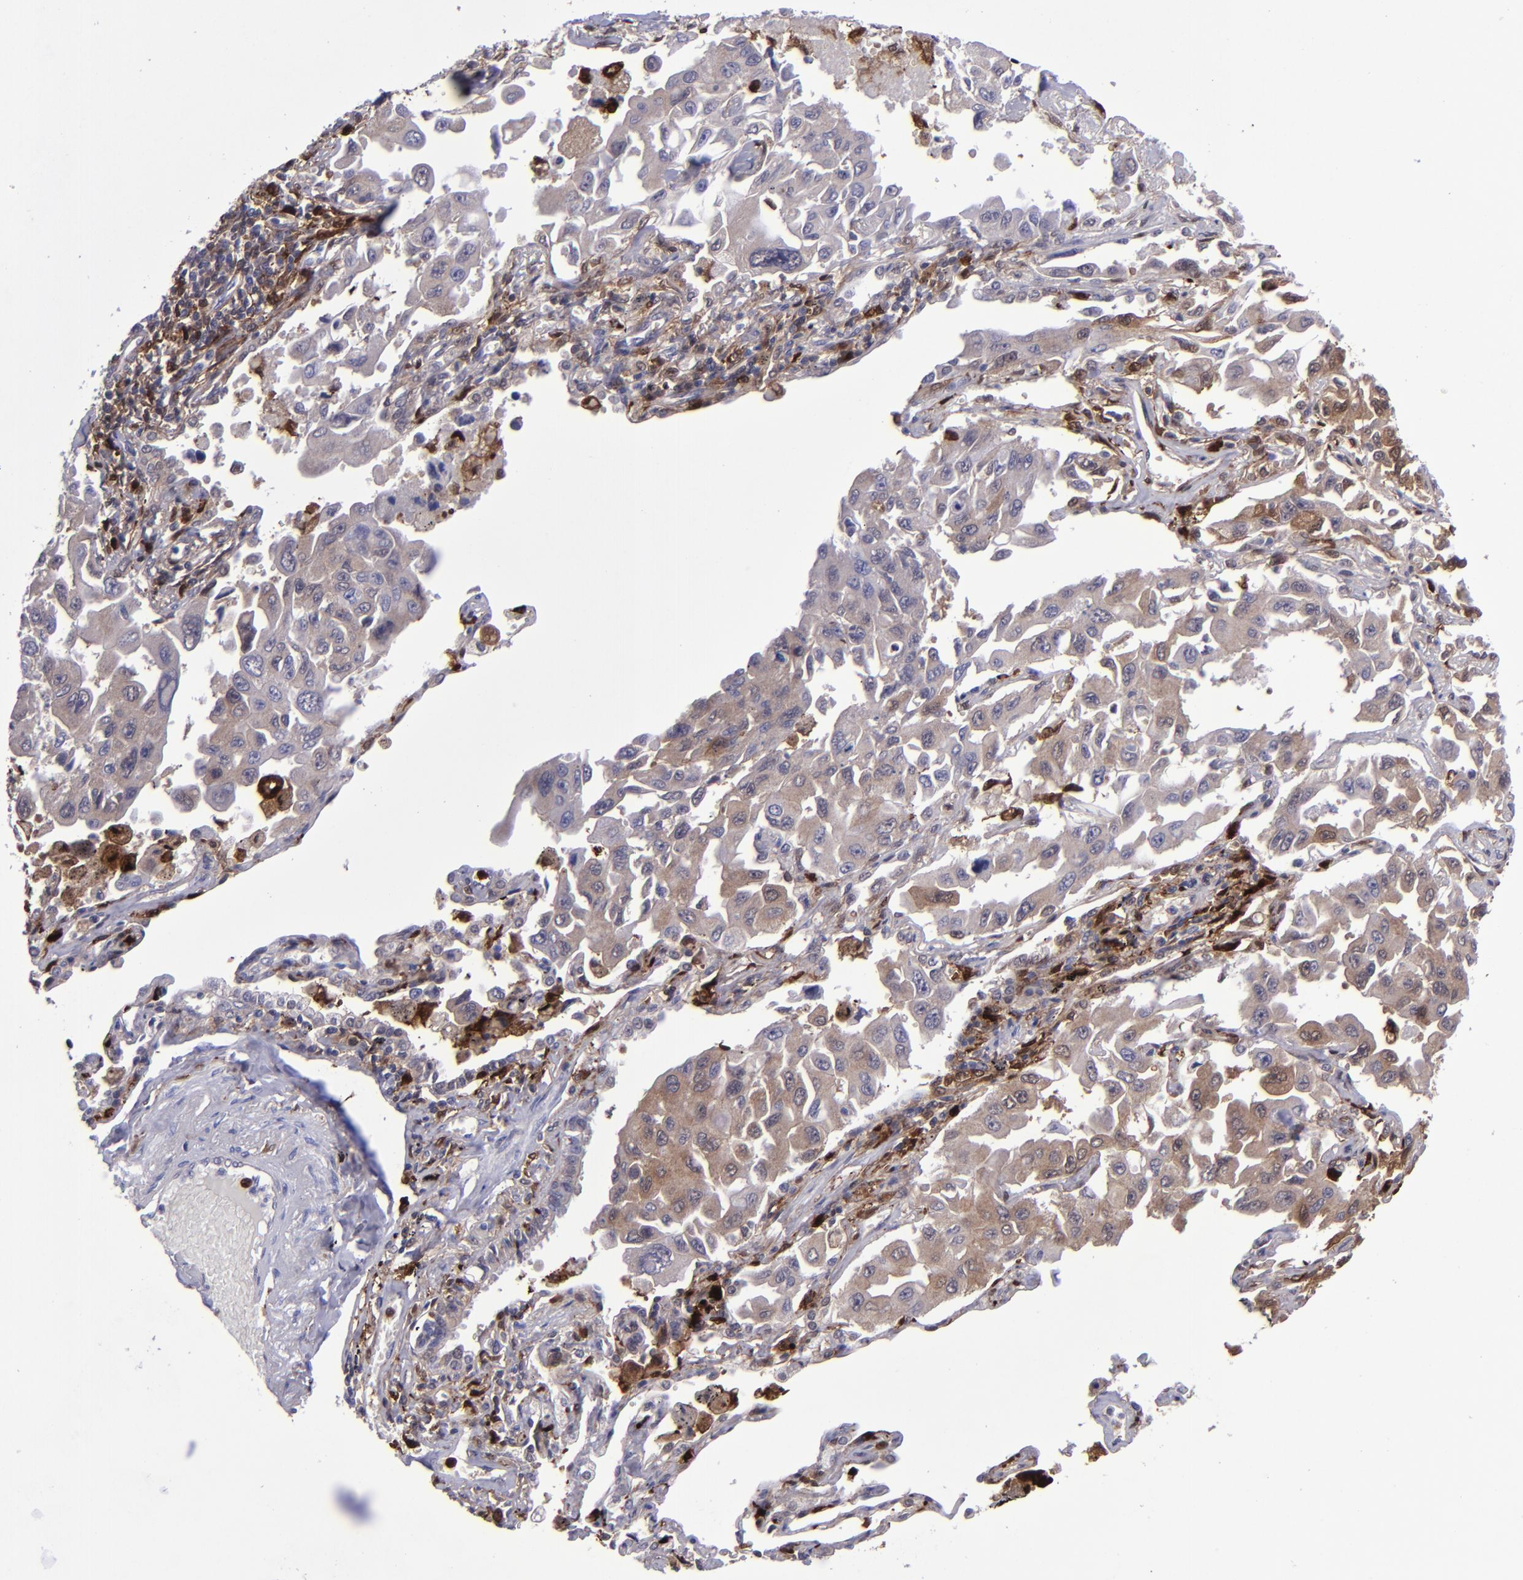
{"staining": {"intensity": "weak", "quantity": ">75%", "location": "cytoplasmic/membranous"}, "tissue": "lung cancer", "cell_type": "Tumor cells", "image_type": "cancer", "snomed": [{"axis": "morphology", "description": "Adenocarcinoma, NOS"}, {"axis": "topography", "description": "Lung"}], "caption": "Immunohistochemistry image of lung adenocarcinoma stained for a protein (brown), which demonstrates low levels of weak cytoplasmic/membranous positivity in about >75% of tumor cells.", "gene": "TYMP", "patient": {"sex": "male", "age": 64}}